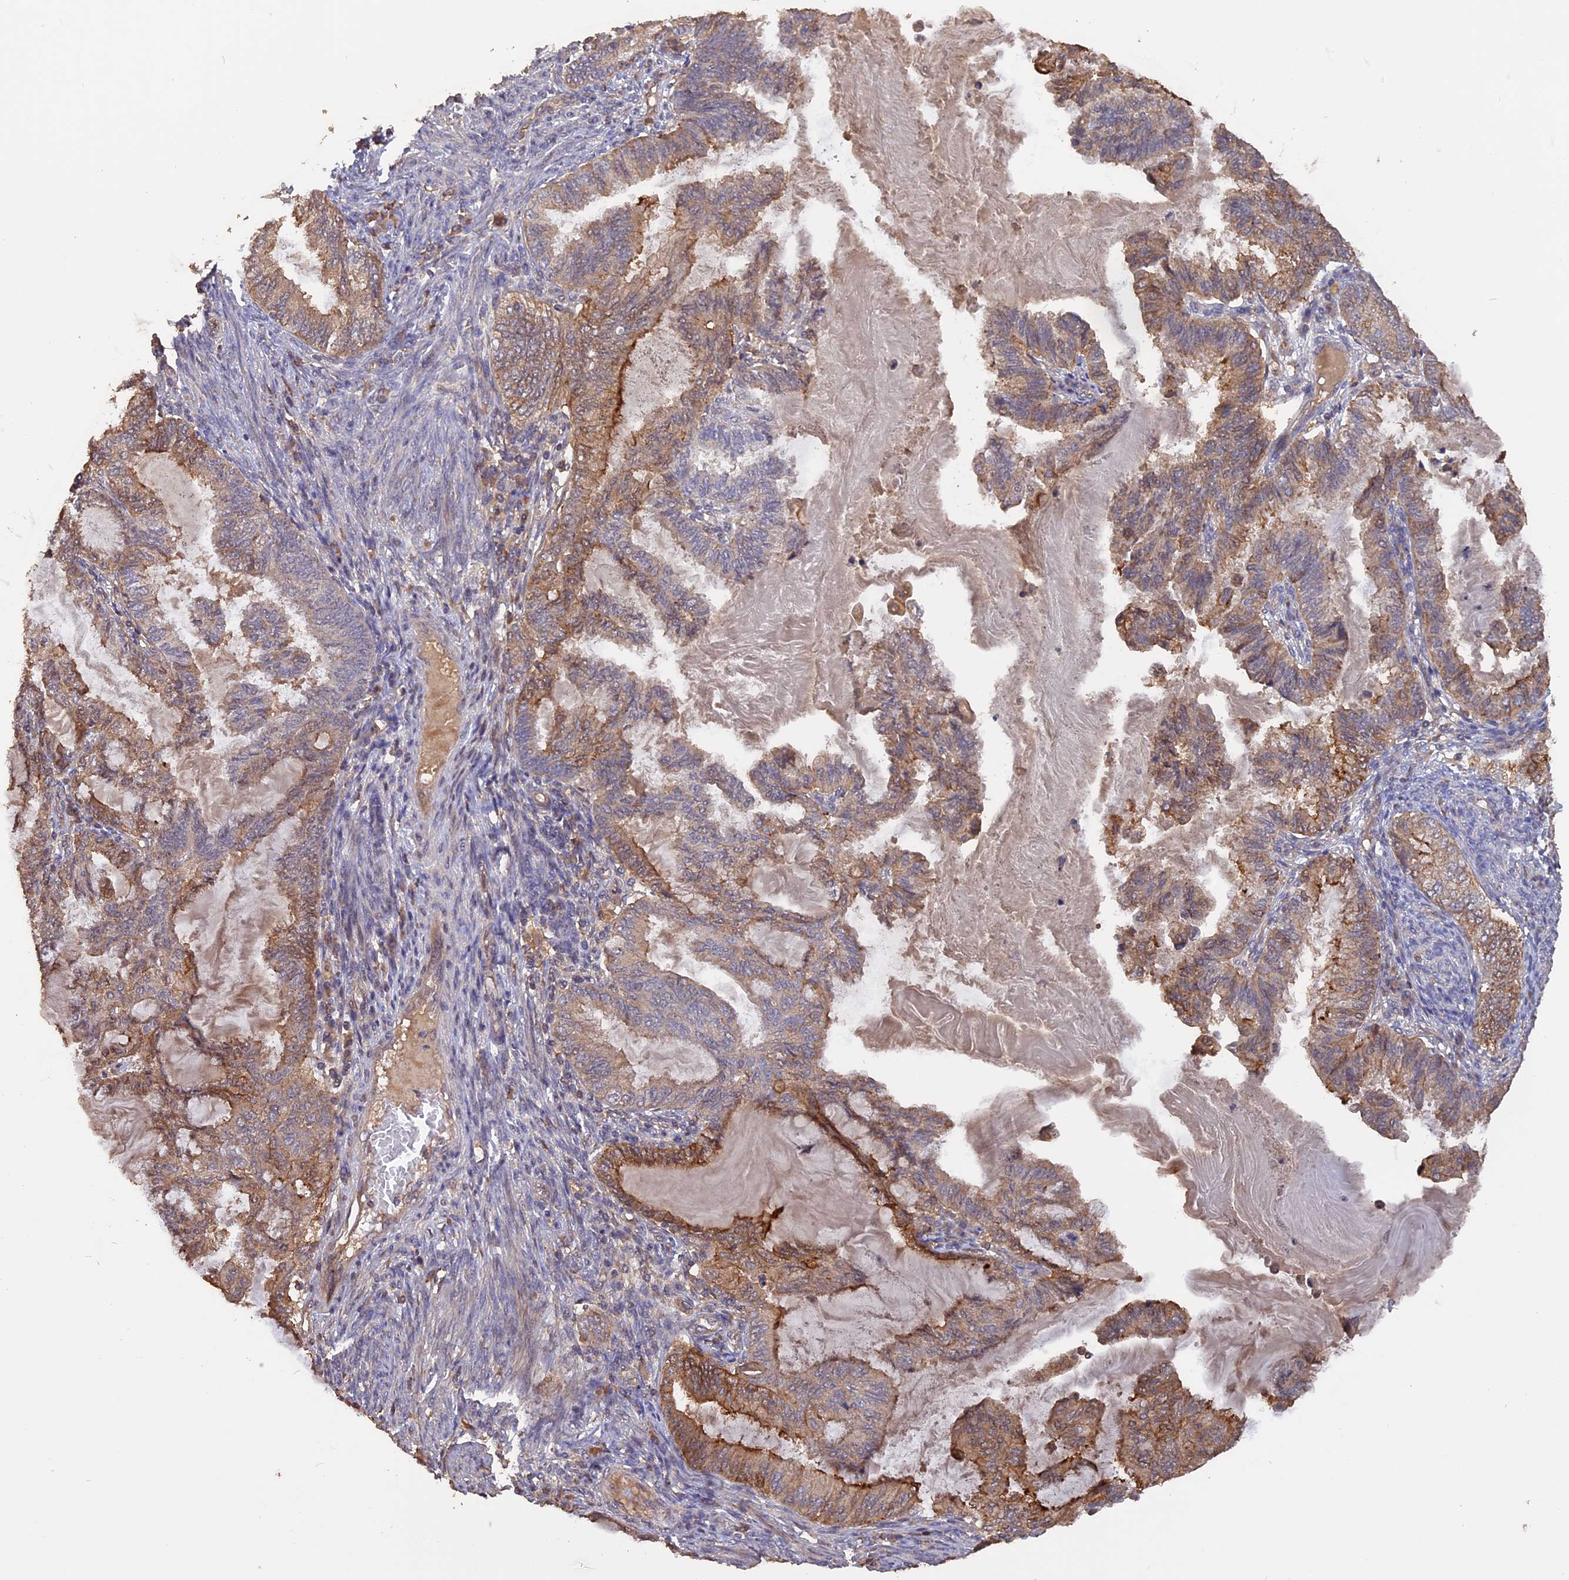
{"staining": {"intensity": "moderate", "quantity": "<25%", "location": "cytoplasmic/membranous"}, "tissue": "endometrial cancer", "cell_type": "Tumor cells", "image_type": "cancer", "snomed": [{"axis": "morphology", "description": "Adenocarcinoma, NOS"}, {"axis": "topography", "description": "Endometrium"}], "caption": "Tumor cells reveal low levels of moderate cytoplasmic/membranous staining in approximately <25% of cells in endometrial cancer.", "gene": "RASAL1", "patient": {"sex": "female", "age": 86}}